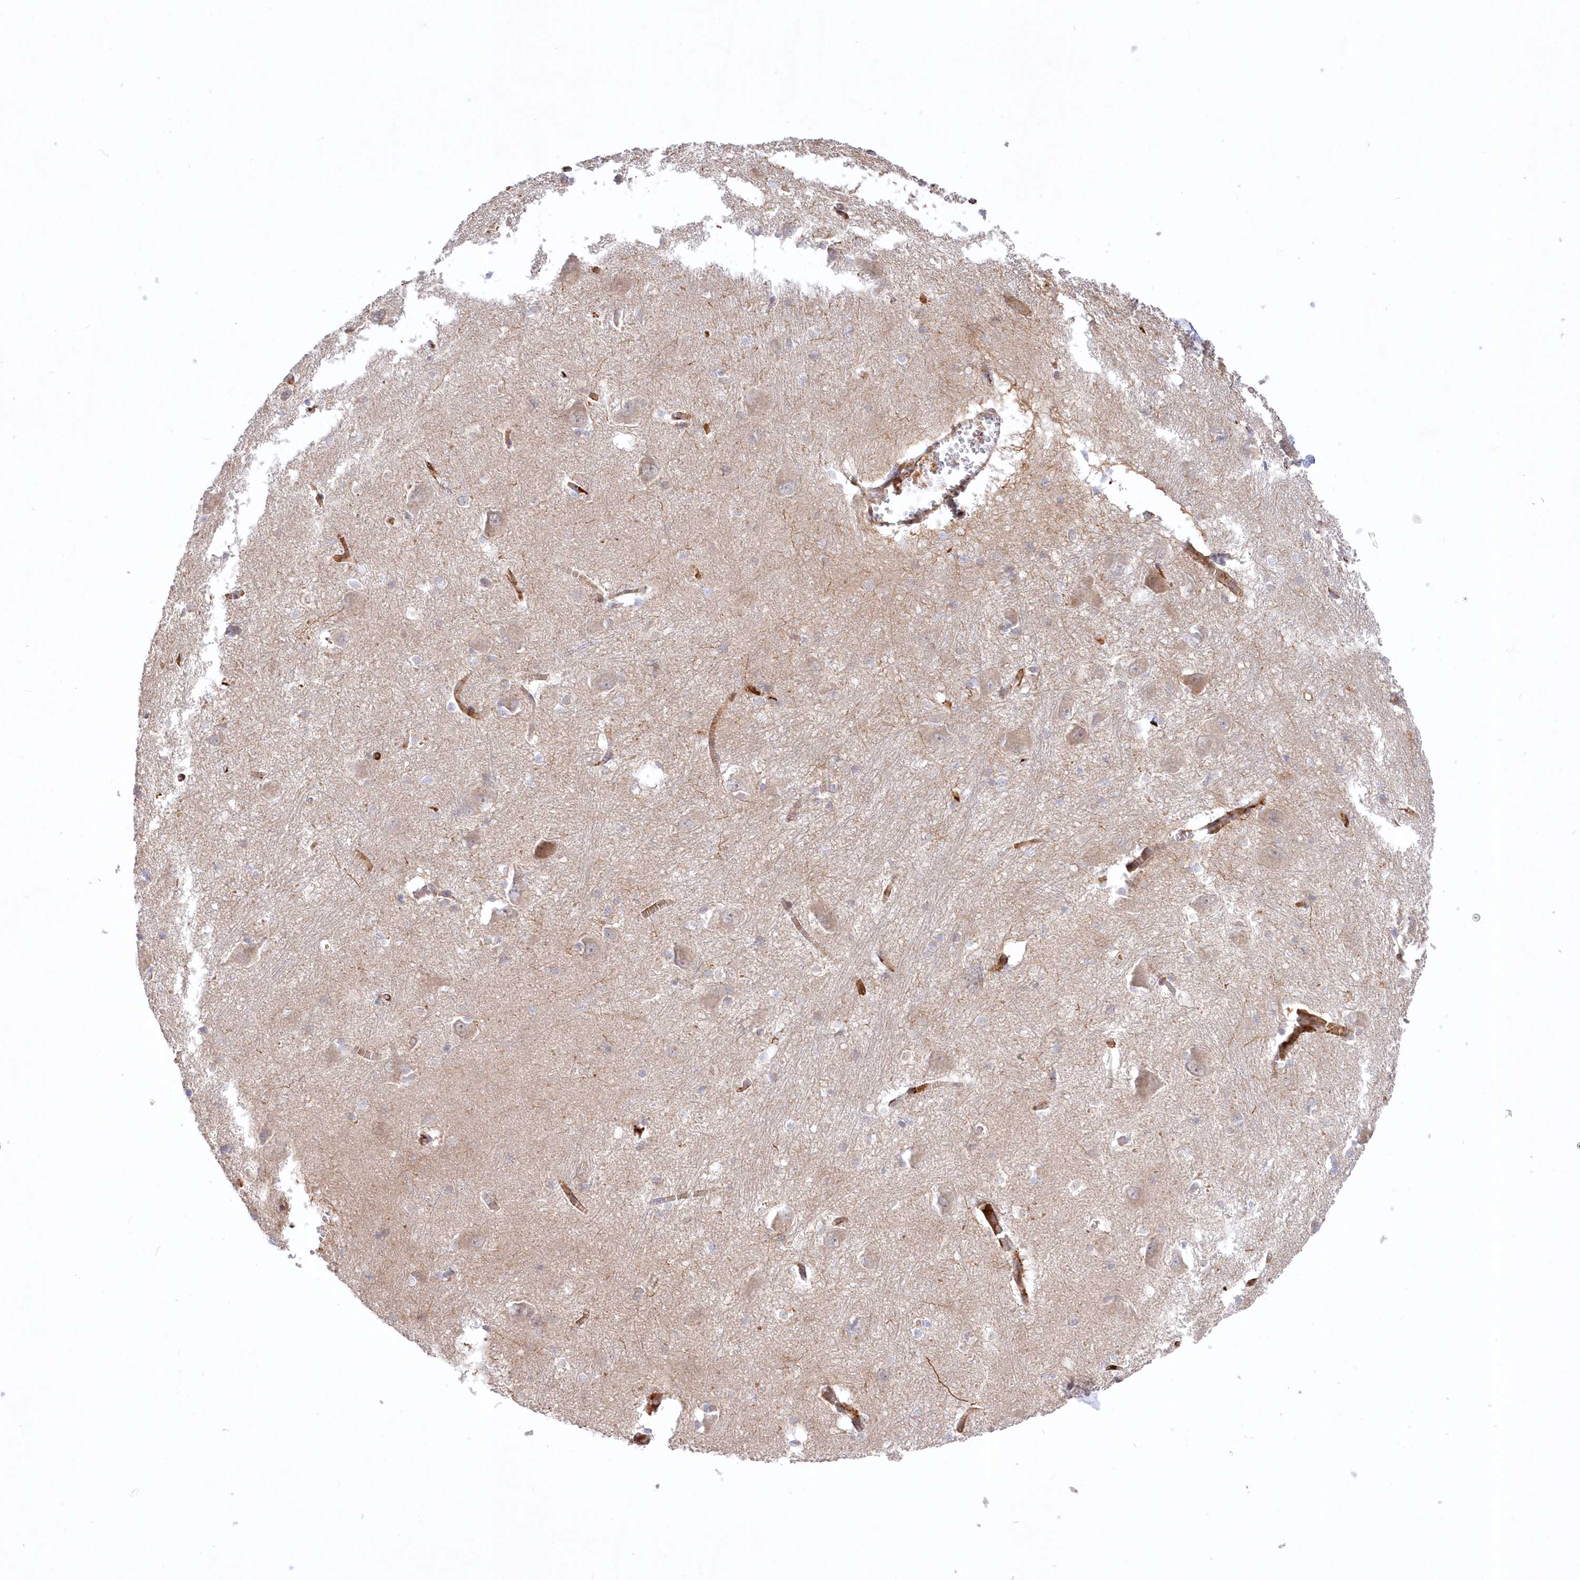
{"staining": {"intensity": "weak", "quantity": "<25%", "location": "cytoplasmic/membranous"}, "tissue": "caudate", "cell_type": "Glial cells", "image_type": "normal", "snomed": [{"axis": "morphology", "description": "Normal tissue, NOS"}, {"axis": "topography", "description": "Lateral ventricle wall"}], "caption": "Caudate stained for a protein using immunohistochemistry (IHC) exhibits no staining glial cells.", "gene": "WBP1L", "patient": {"sex": "male", "age": 37}}